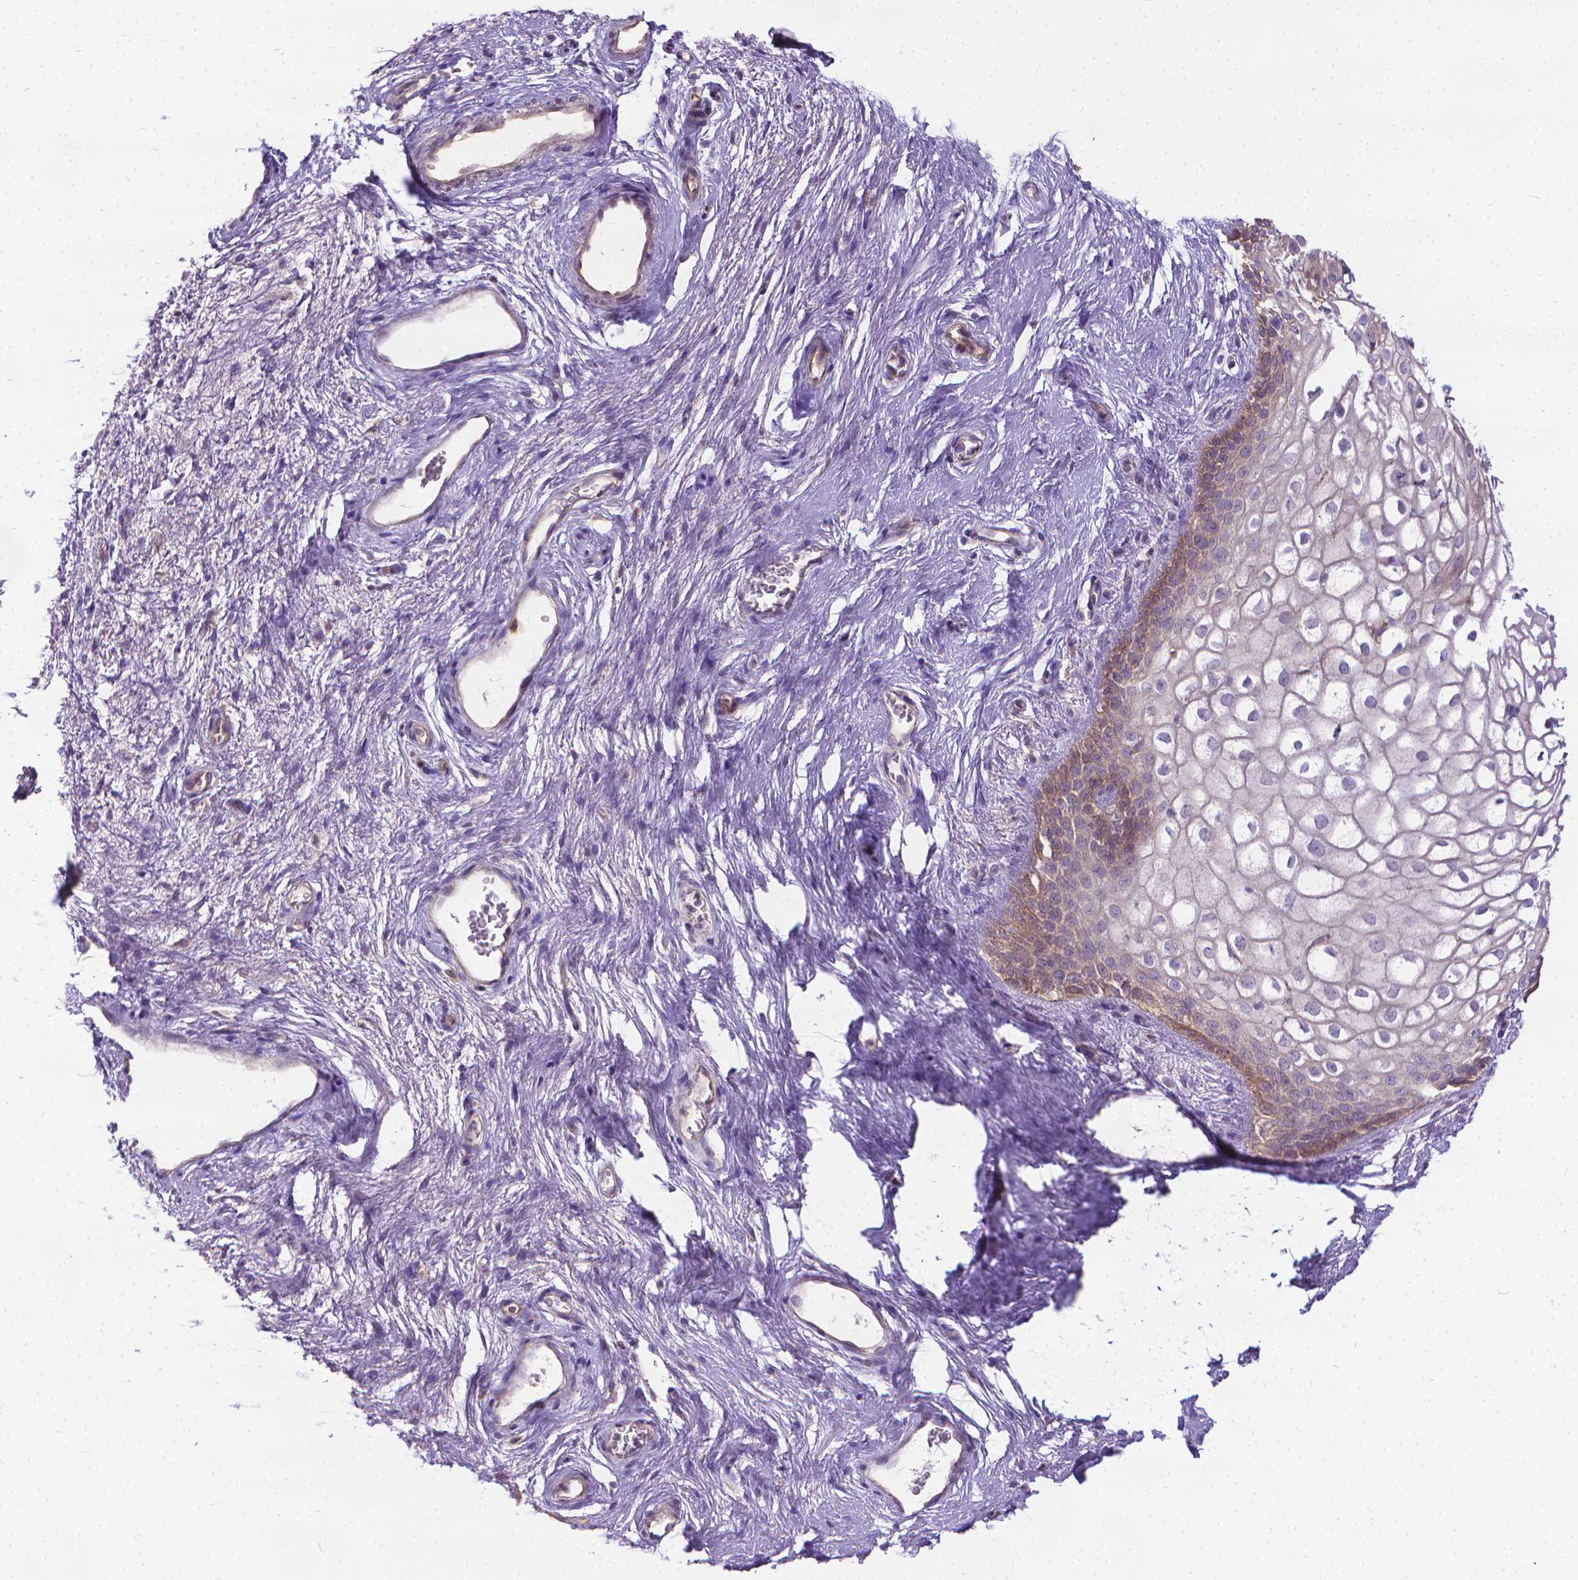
{"staining": {"intensity": "moderate", "quantity": "<25%", "location": "cytoplasmic/membranous"}, "tissue": "skin", "cell_type": "Epidermal cells", "image_type": "normal", "snomed": [{"axis": "morphology", "description": "Normal tissue, NOS"}, {"axis": "topography", "description": "Anal"}], "caption": "Immunohistochemical staining of unremarkable skin shows low levels of moderate cytoplasmic/membranous expression in approximately <25% of epidermal cells.", "gene": "CFAP299", "patient": {"sex": "female", "age": 46}}